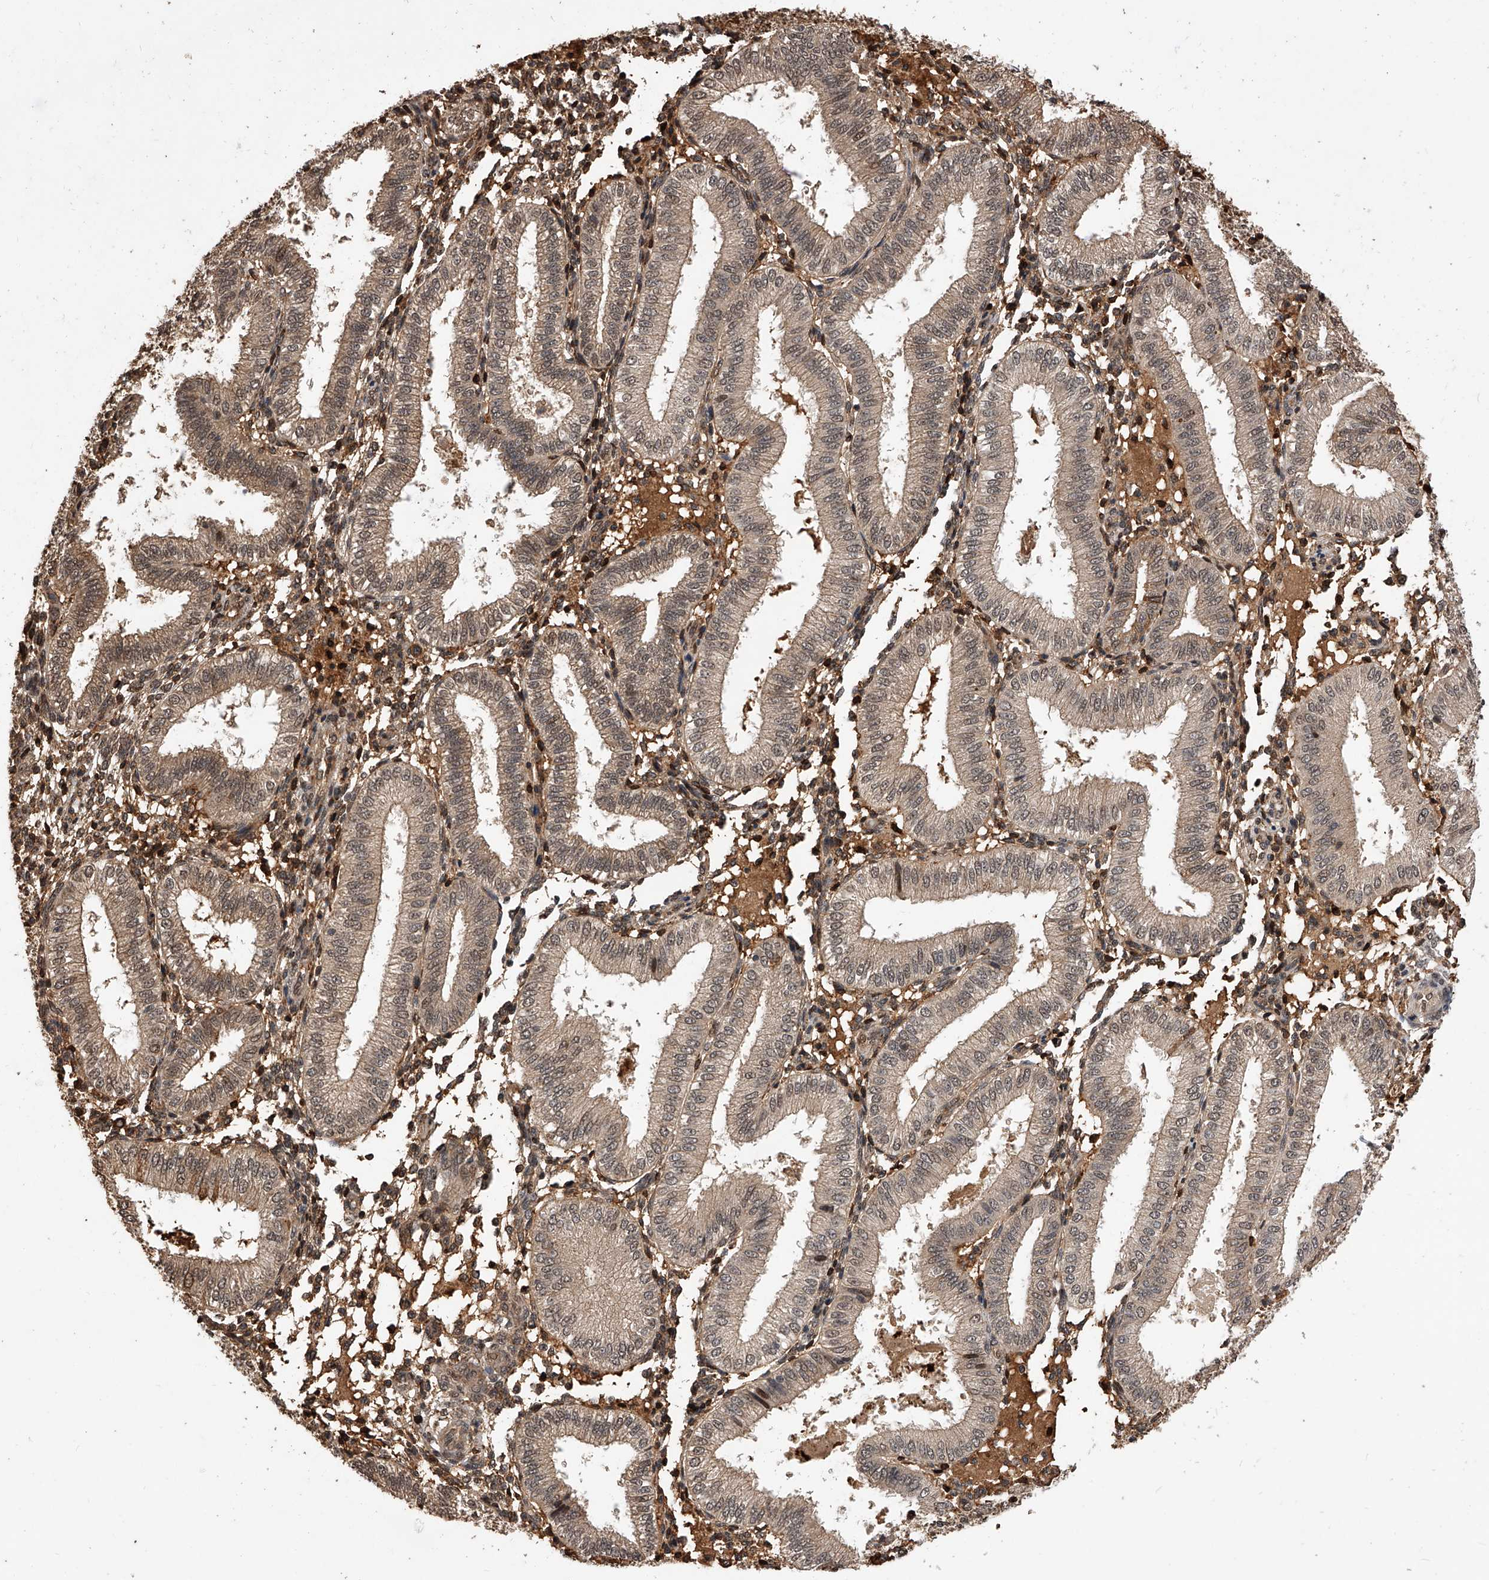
{"staining": {"intensity": "moderate", "quantity": ">75%", "location": "cytoplasmic/membranous"}, "tissue": "endometrium", "cell_type": "Cells in endometrial stroma", "image_type": "normal", "snomed": [{"axis": "morphology", "description": "Normal tissue, NOS"}, {"axis": "topography", "description": "Endometrium"}], "caption": "Unremarkable endometrium exhibits moderate cytoplasmic/membranous staining in approximately >75% of cells in endometrial stroma.", "gene": "CFAP410", "patient": {"sex": "female", "age": 39}}